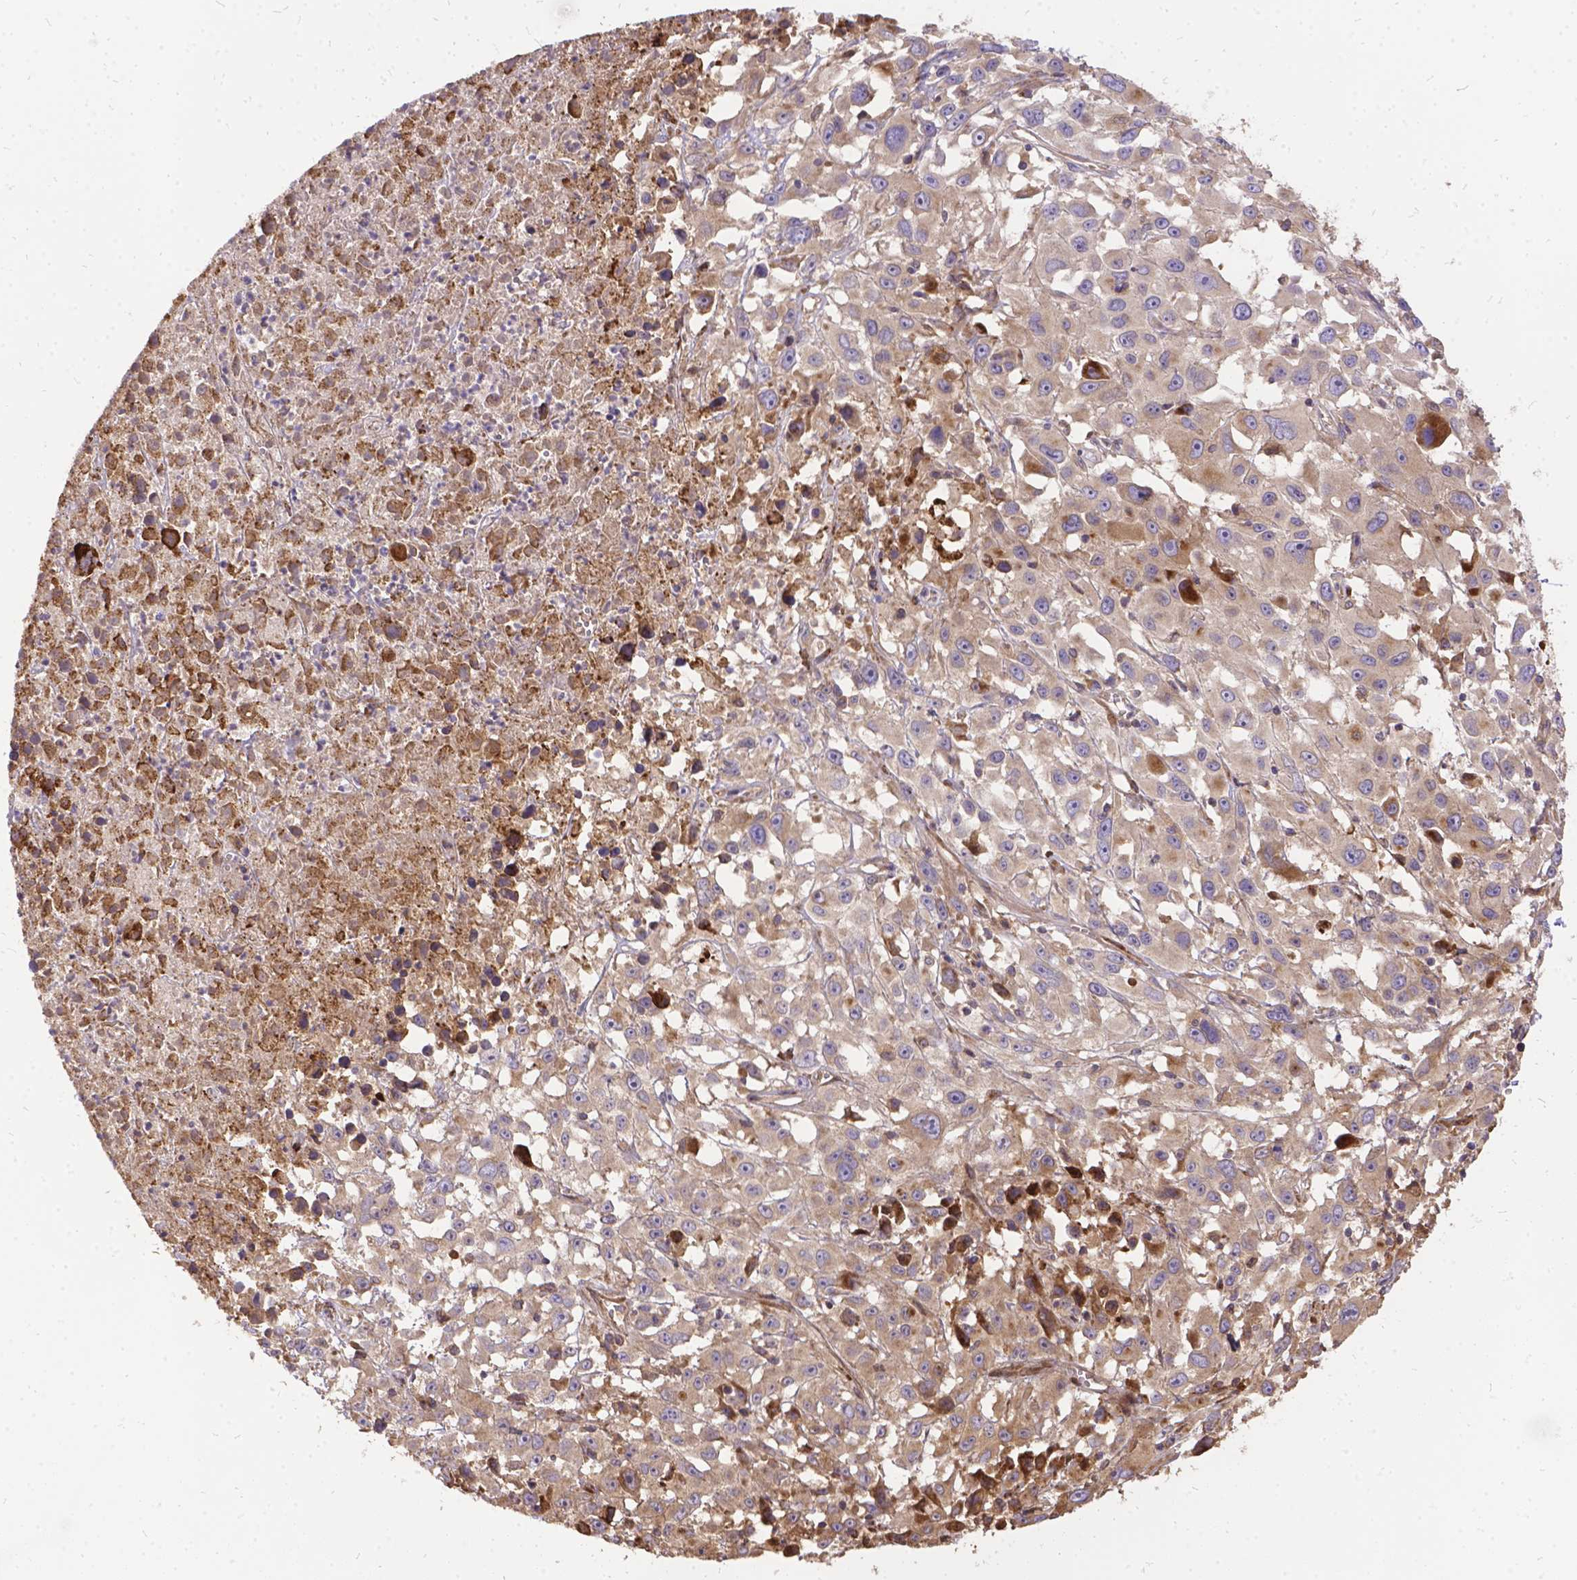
{"staining": {"intensity": "weak", "quantity": ">75%", "location": "cytoplasmic/membranous"}, "tissue": "melanoma", "cell_type": "Tumor cells", "image_type": "cancer", "snomed": [{"axis": "morphology", "description": "Malignant melanoma, Metastatic site"}, {"axis": "topography", "description": "Soft tissue"}], "caption": "Human malignant melanoma (metastatic site) stained for a protein (brown) reveals weak cytoplasmic/membranous positive staining in approximately >75% of tumor cells.", "gene": "DENND6A", "patient": {"sex": "male", "age": 50}}